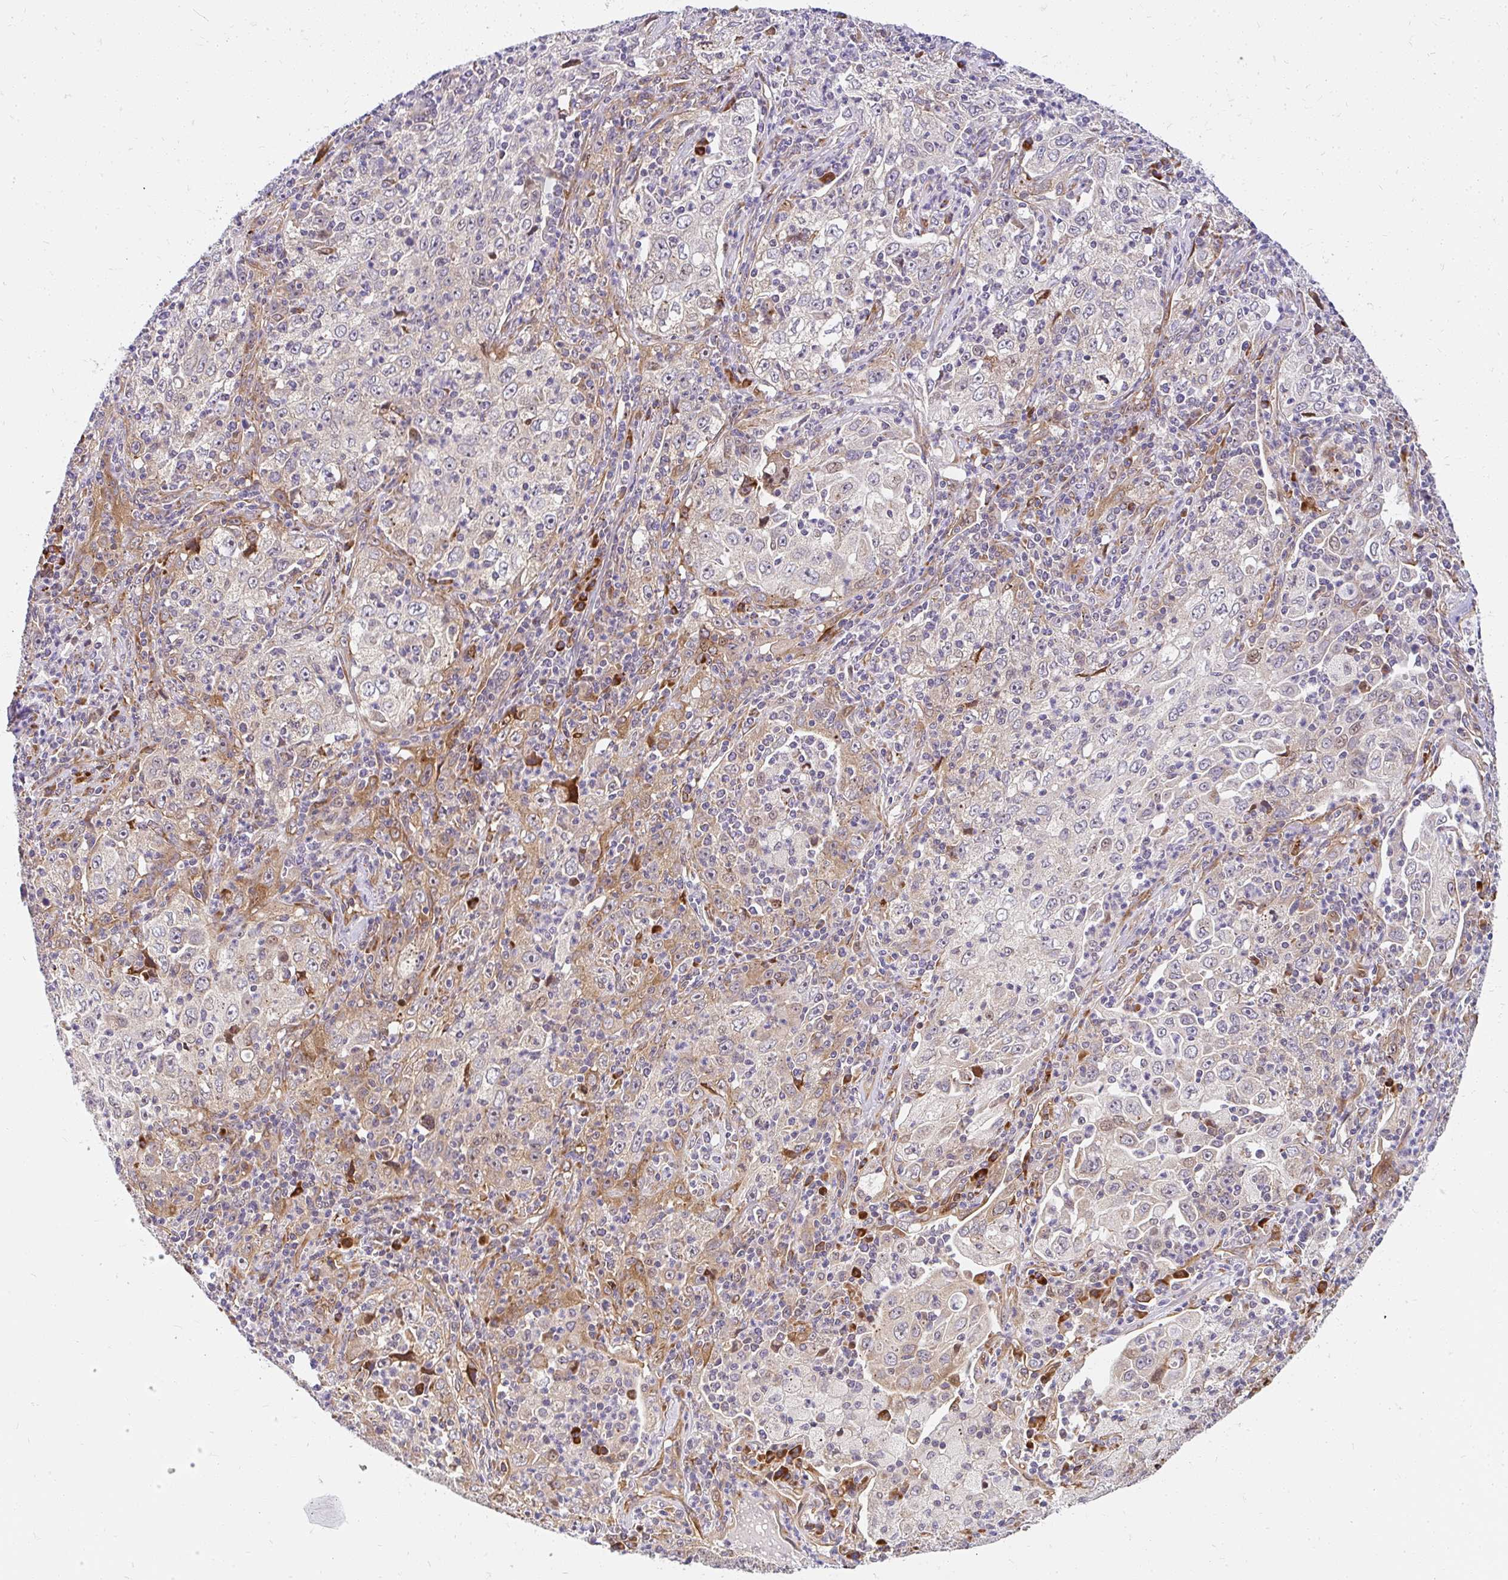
{"staining": {"intensity": "weak", "quantity": "<25%", "location": "cytoplasmic/membranous"}, "tissue": "lung cancer", "cell_type": "Tumor cells", "image_type": "cancer", "snomed": [{"axis": "morphology", "description": "Squamous cell carcinoma, NOS"}, {"axis": "topography", "description": "Lung"}], "caption": "Immunohistochemistry (IHC) image of neoplastic tissue: lung squamous cell carcinoma stained with DAB displays no significant protein expression in tumor cells. Nuclei are stained in blue.", "gene": "RSKR", "patient": {"sex": "male", "age": 71}}